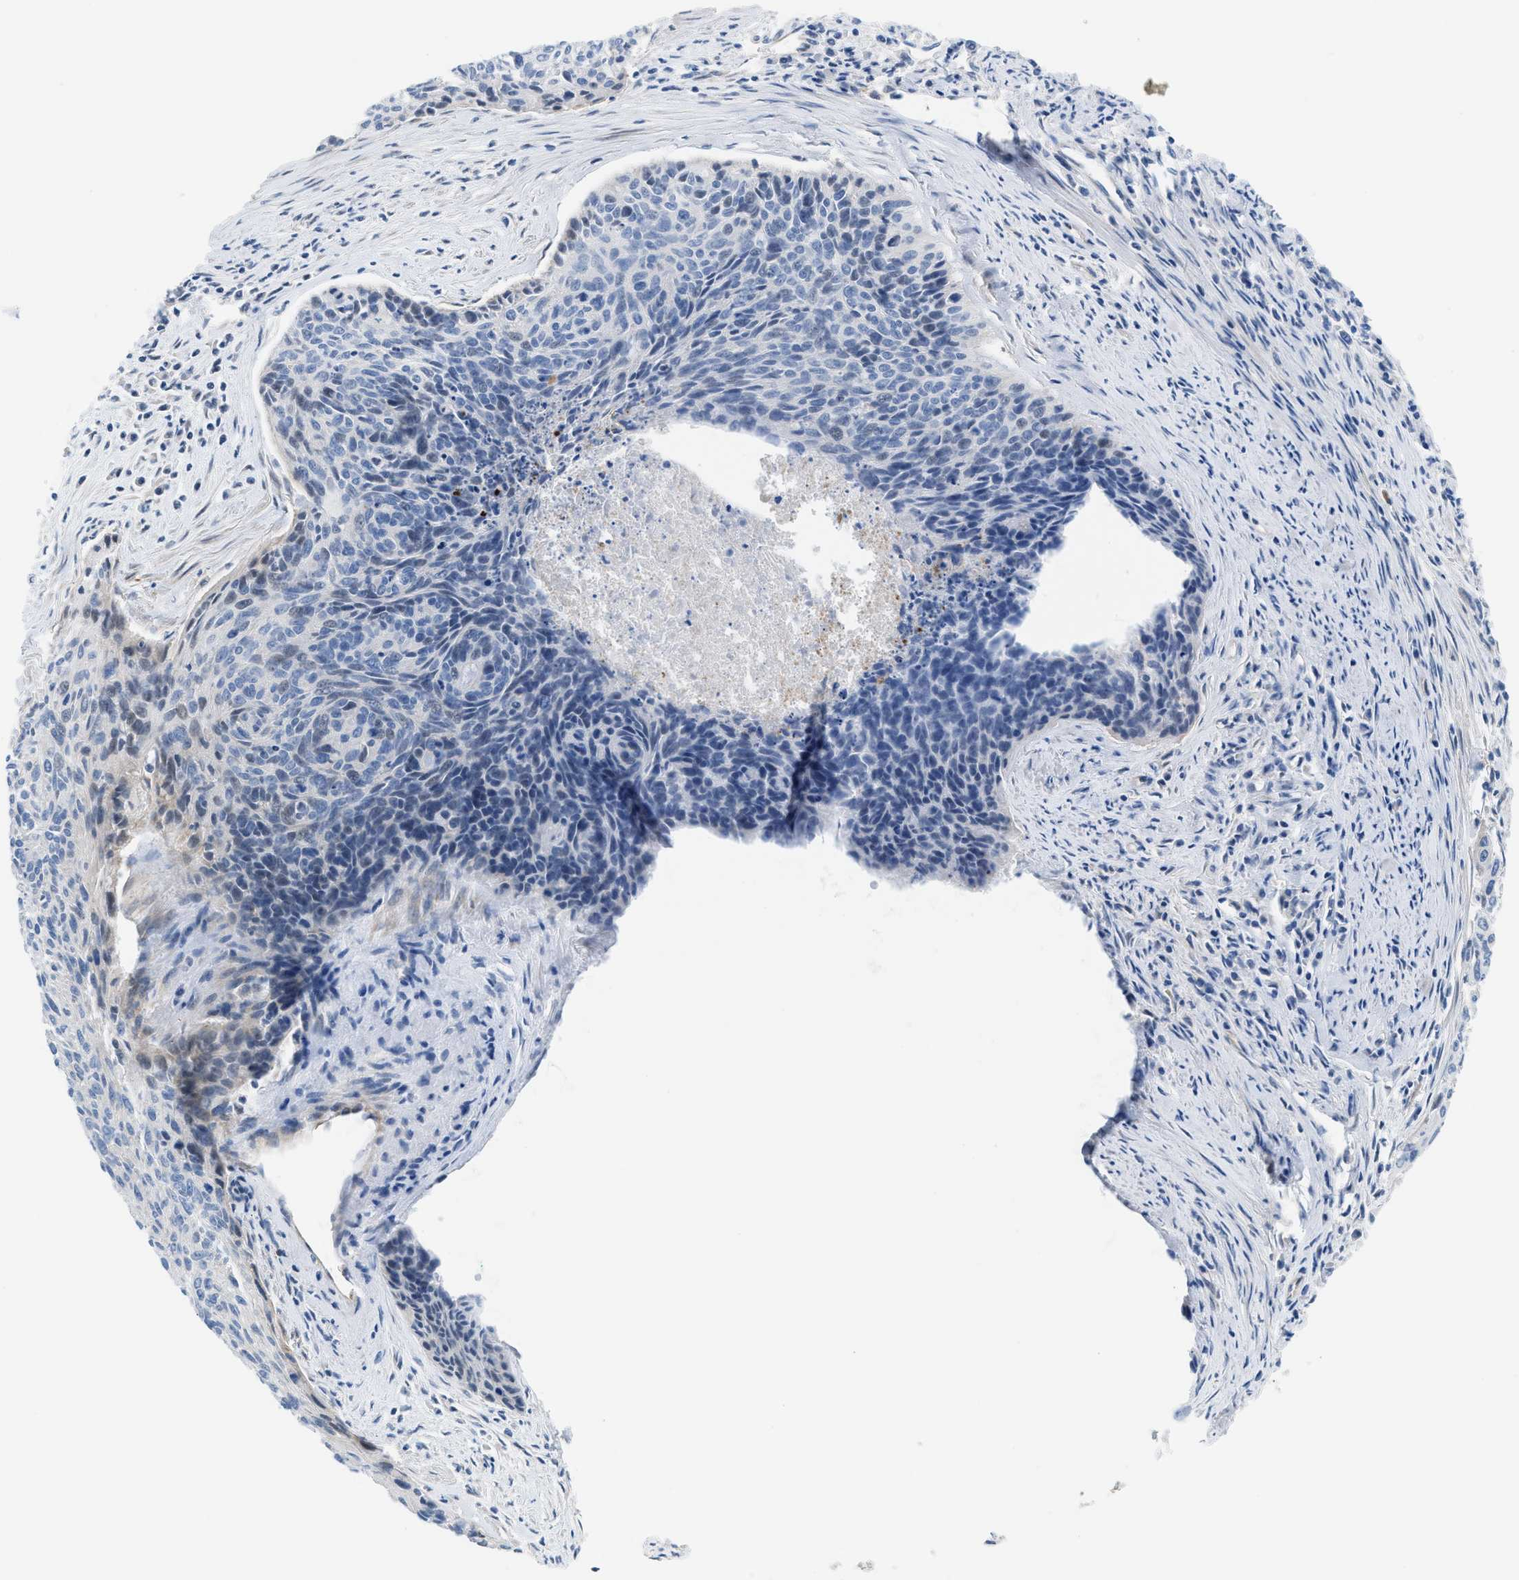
{"staining": {"intensity": "negative", "quantity": "none", "location": "none"}, "tissue": "cervical cancer", "cell_type": "Tumor cells", "image_type": "cancer", "snomed": [{"axis": "morphology", "description": "Squamous cell carcinoma, NOS"}, {"axis": "topography", "description": "Cervix"}], "caption": "Immunohistochemistry (IHC) photomicrograph of cervical cancer stained for a protein (brown), which demonstrates no positivity in tumor cells.", "gene": "MPP3", "patient": {"sex": "female", "age": 55}}